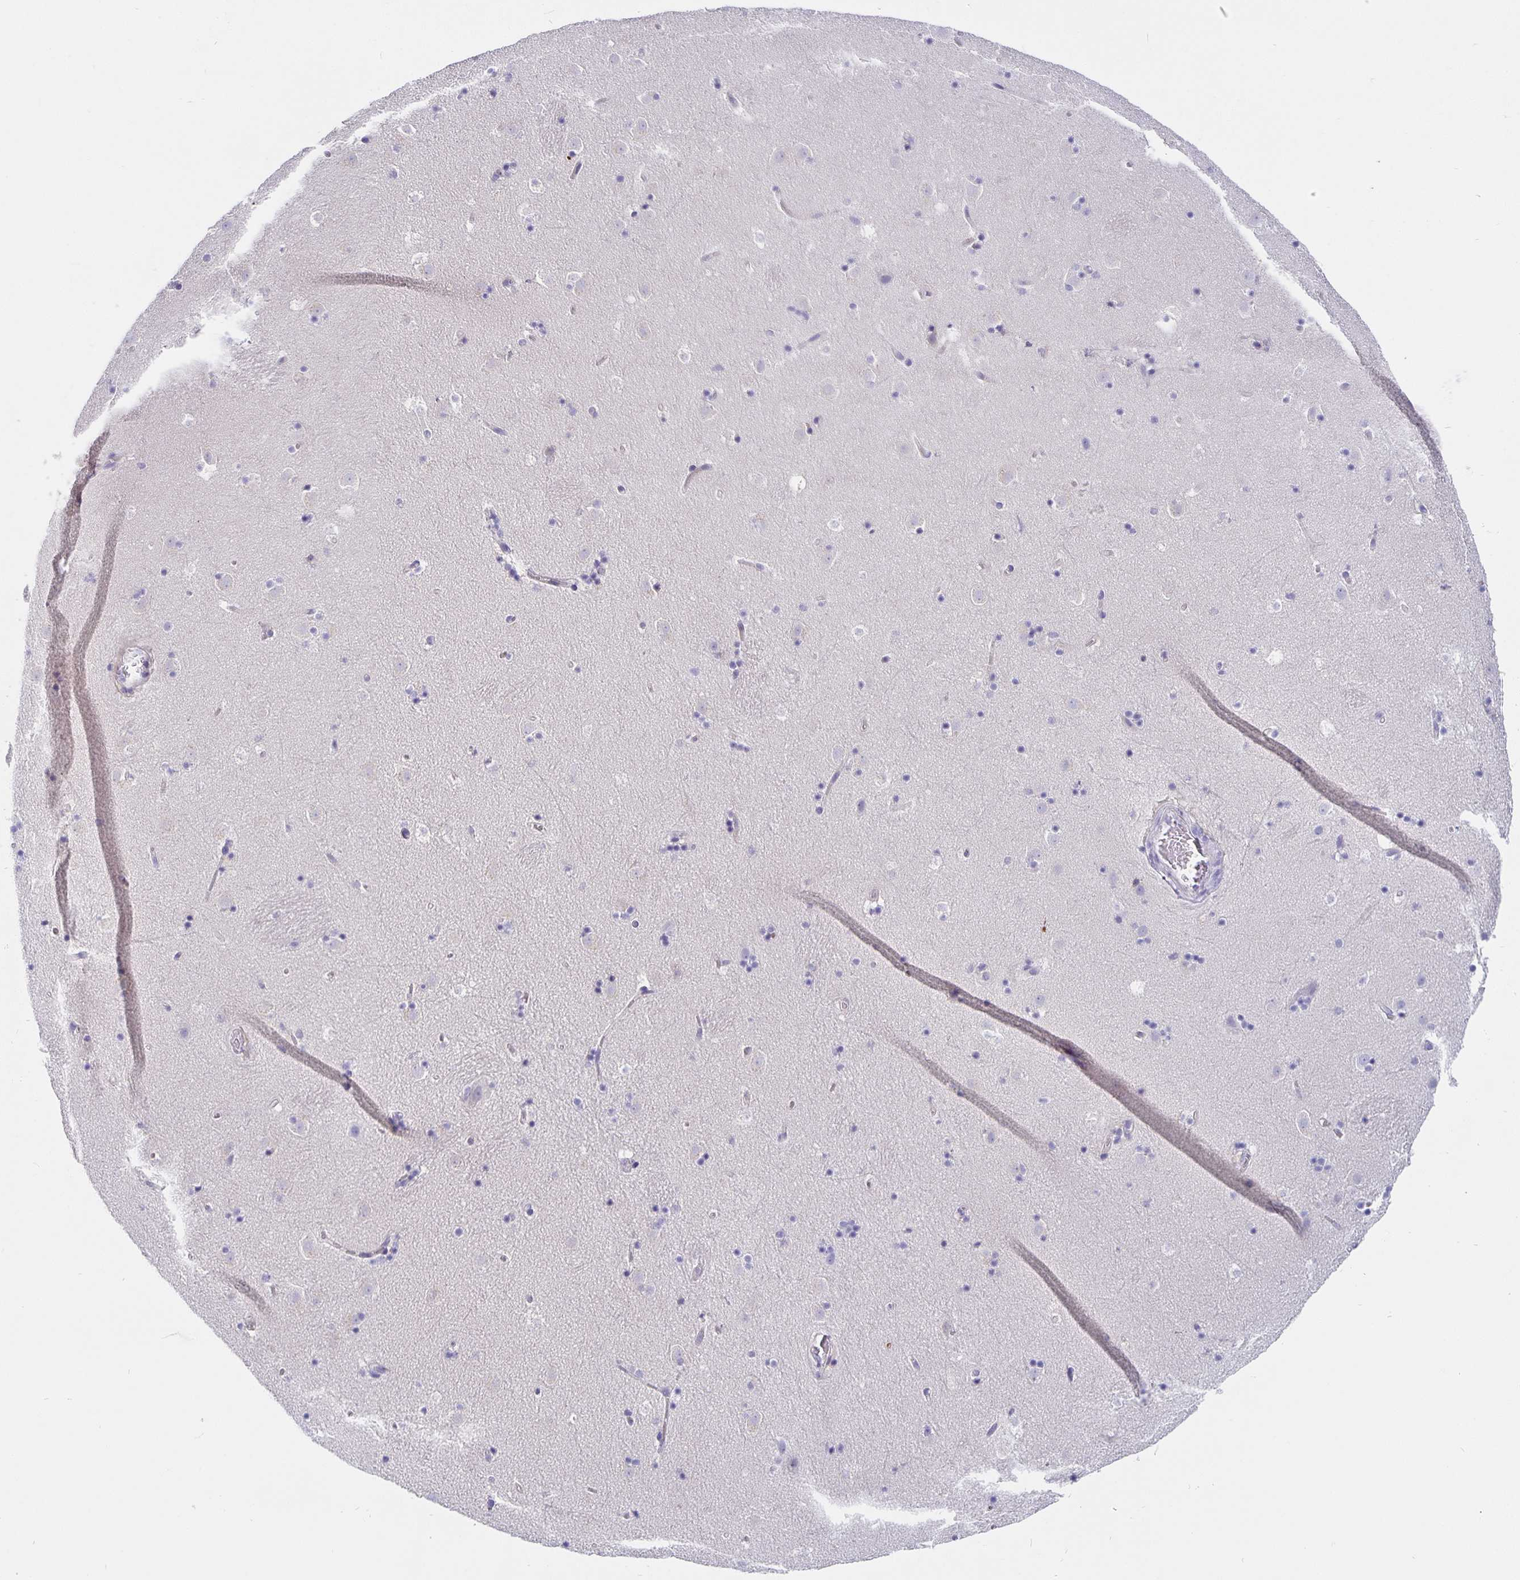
{"staining": {"intensity": "negative", "quantity": "none", "location": "none"}, "tissue": "caudate", "cell_type": "Glial cells", "image_type": "normal", "snomed": [{"axis": "morphology", "description": "Normal tissue, NOS"}, {"axis": "topography", "description": "Lateral ventricle wall"}], "caption": "The image shows no staining of glial cells in benign caudate. (Stains: DAB IHC with hematoxylin counter stain, Microscopy: brightfield microscopy at high magnification).", "gene": "CFAP74", "patient": {"sex": "male", "age": 37}}